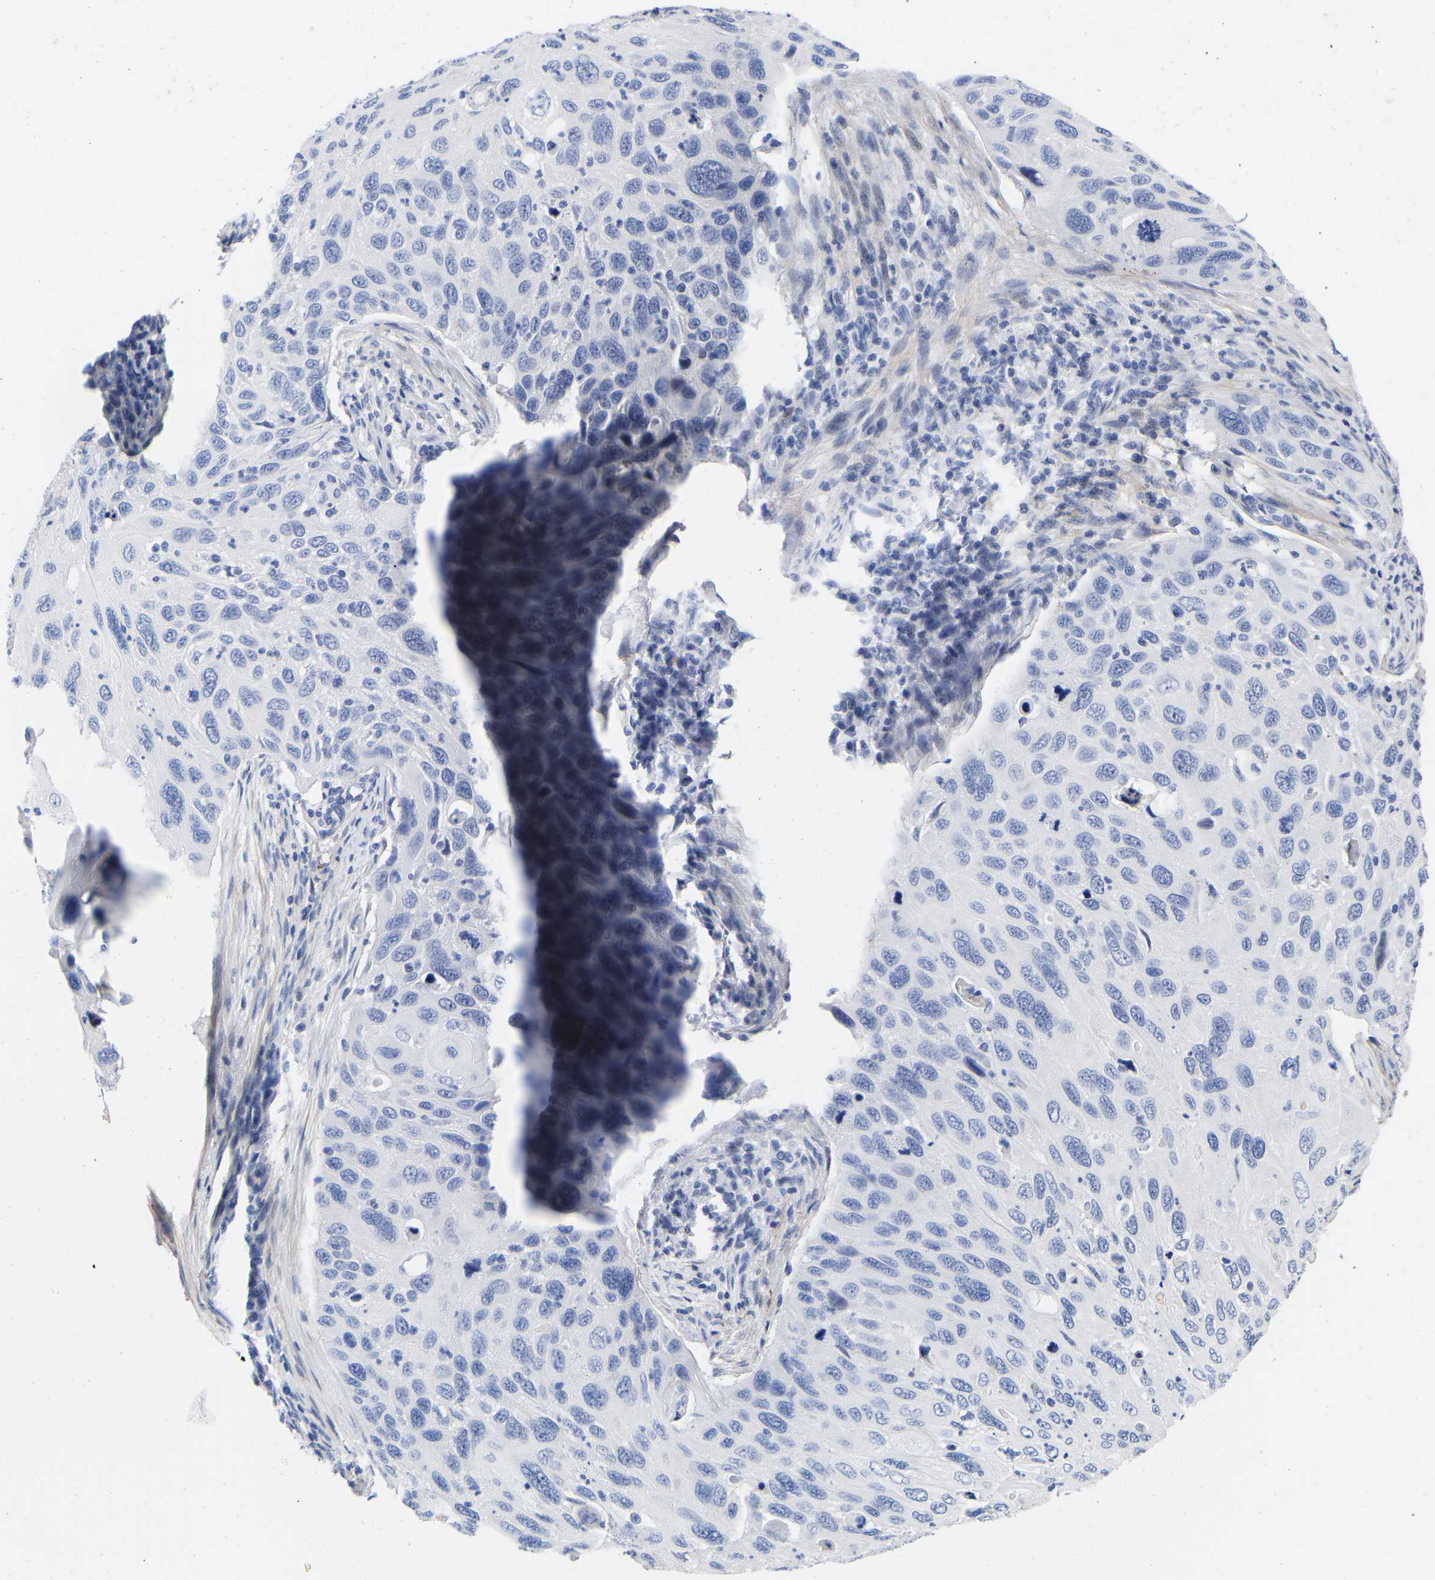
{"staining": {"intensity": "negative", "quantity": "none", "location": "none"}, "tissue": "cervical cancer", "cell_type": "Tumor cells", "image_type": "cancer", "snomed": [{"axis": "morphology", "description": "Squamous cell carcinoma, NOS"}, {"axis": "topography", "description": "Cervix"}], "caption": "High power microscopy image of an immunohistochemistry (IHC) photomicrograph of cervical cancer, revealing no significant expression in tumor cells.", "gene": "GPA33", "patient": {"sex": "female", "age": 70}}